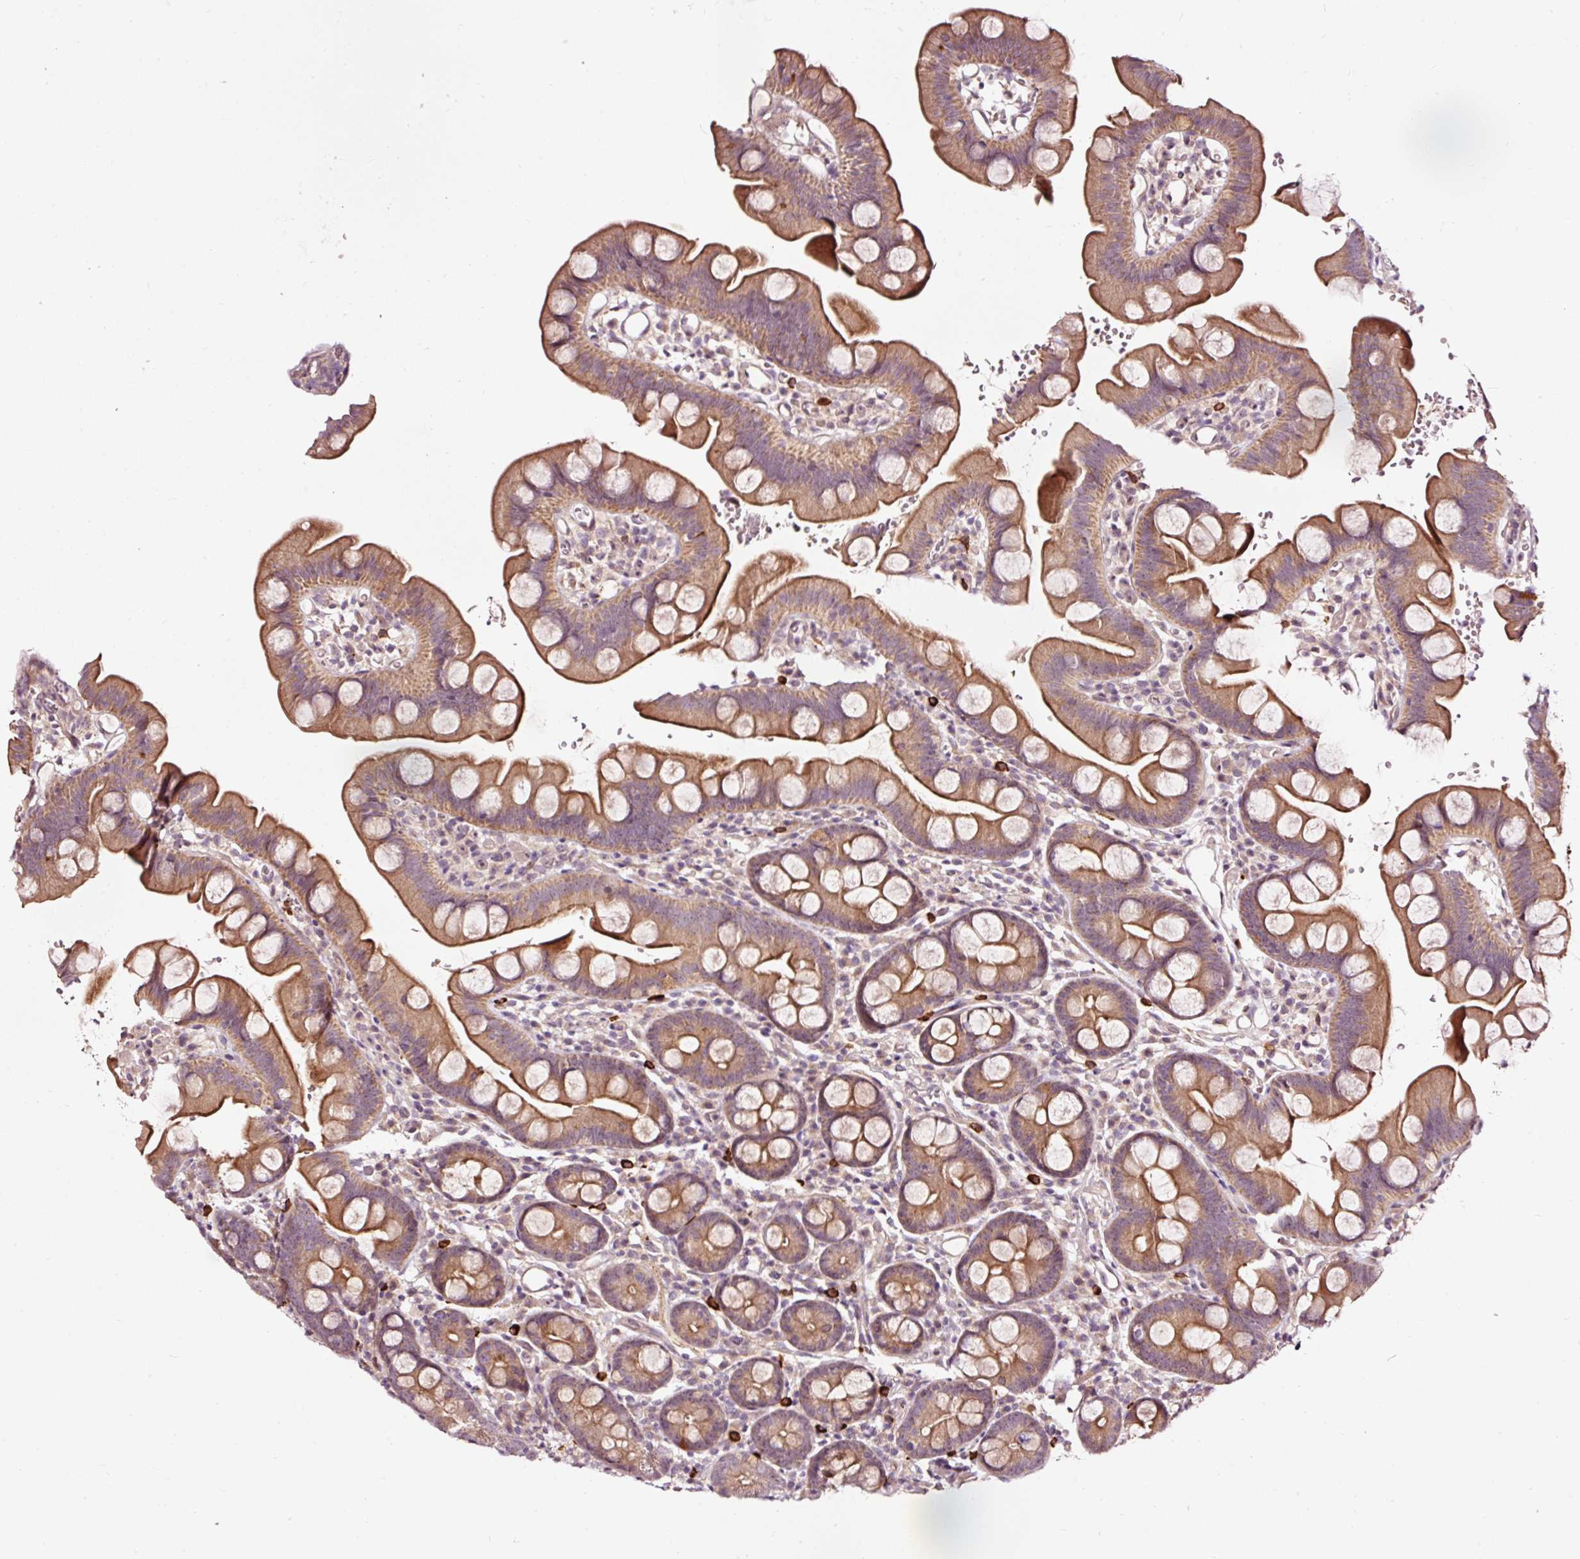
{"staining": {"intensity": "moderate", "quantity": ">75%", "location": "cytoplasmic/membranous"}, "tissue": "small intestine", "cell_type": "Glandular cells", "image_type": "normal", "snomed": [{"axis": "morphology", "description": "Normal tissue, NOS"}, {"axis": "topography", "description": "Small intestine"}], "caption": "Immunohistochemistry micrograph of unremarkable small intestine: human small intestine stained using IHC reveals medium levels of moderate protein expression localized specifically in the cytoplasmic/membranous of glandular cells, appearing as a cytoplasmic/membranous brown color.", "gene": "UTP14A", "patient": {"sex": "female", "age": 68}}